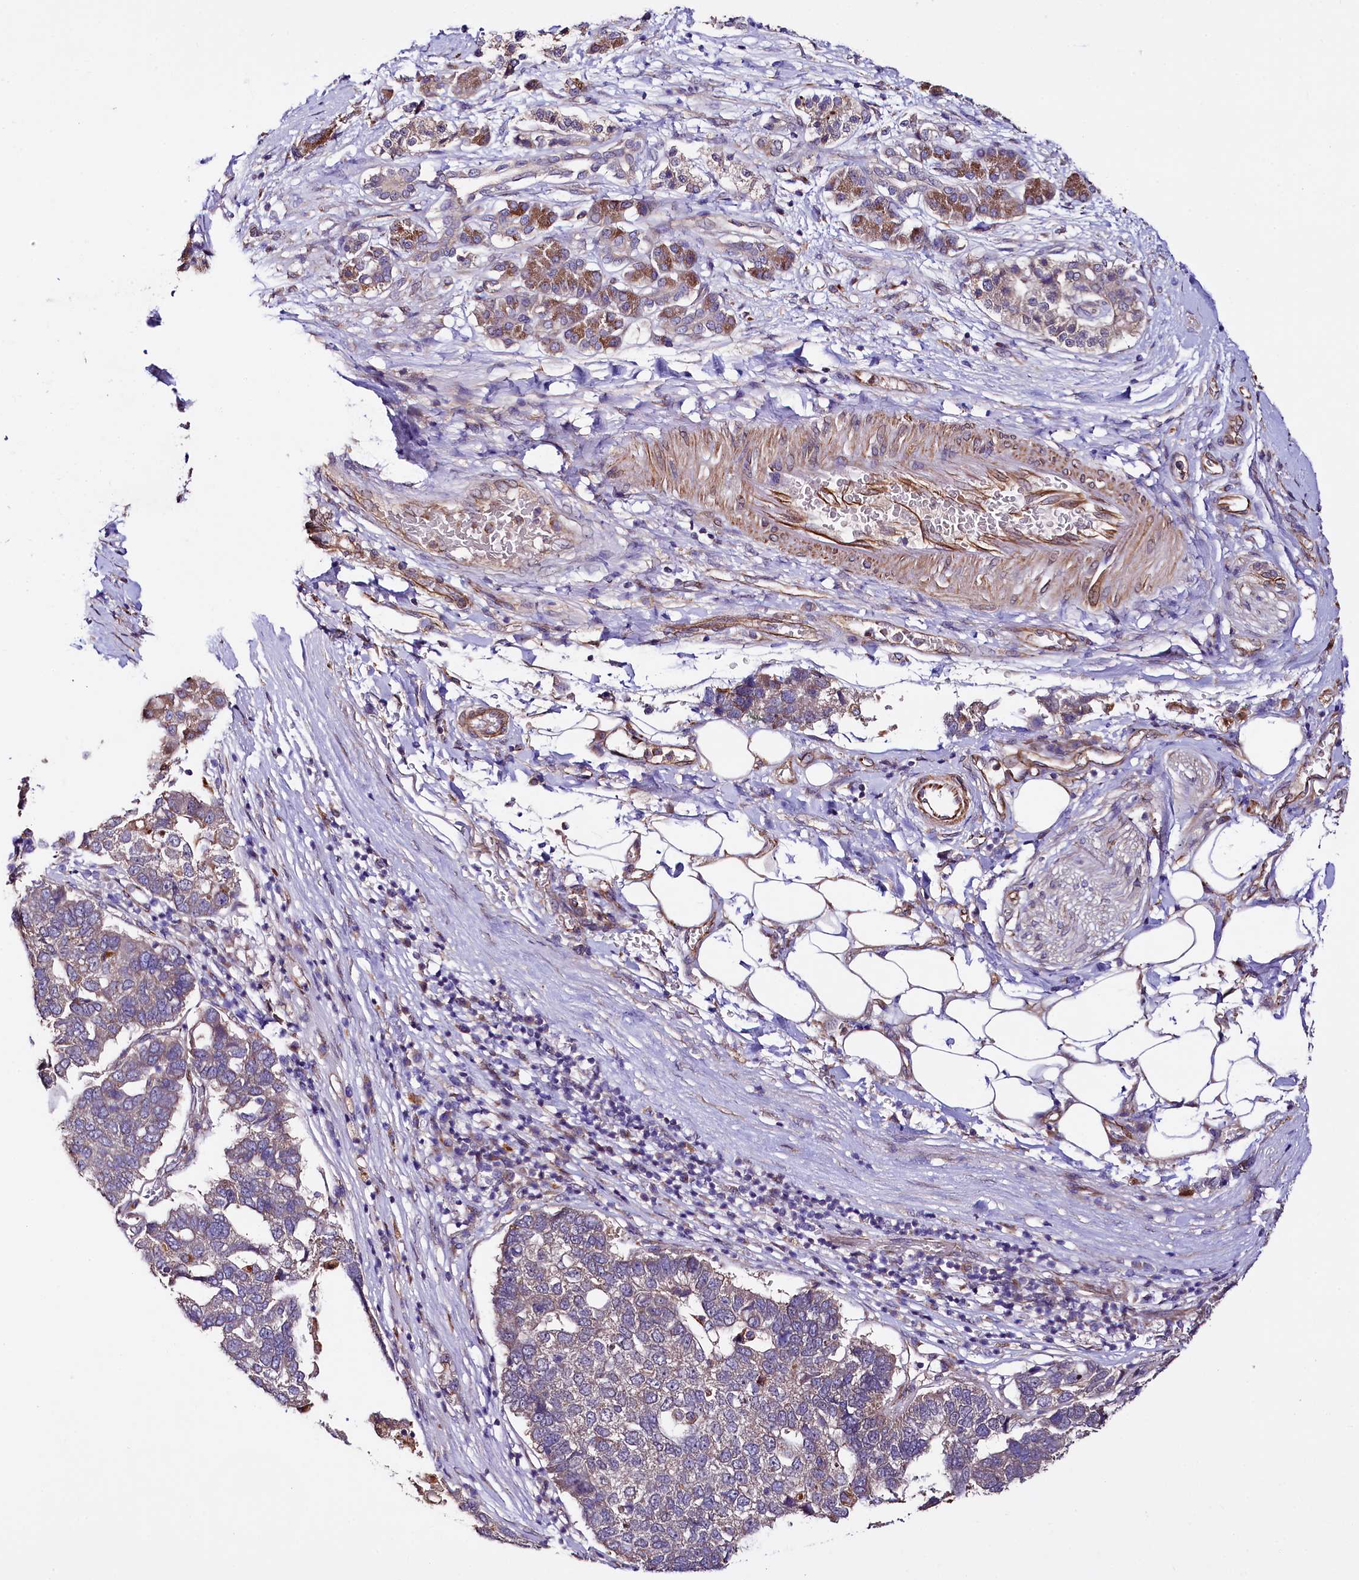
{"staining": {"intensity": "weak", "quantity": "<25%", "location": "cytoplasmic/membranous"}, "tissue": "pancreatic cancer", "cell_type": "Tumor cells", "image_type": "cancer", "snomed": [{"axis": "morphology", "description": "Adenocarcinoma, NOS"}, {"axis": "topography", "description": "Pancreas"}], "caption": "Immunohistochemistry of human pancreatic cancer exhibits no expression in tumor cells. (Immunohistochemistry, brightfield microscopy, high magnification).", "gene": "TTC12", "patient": {"sex": "female", "age": 61}}